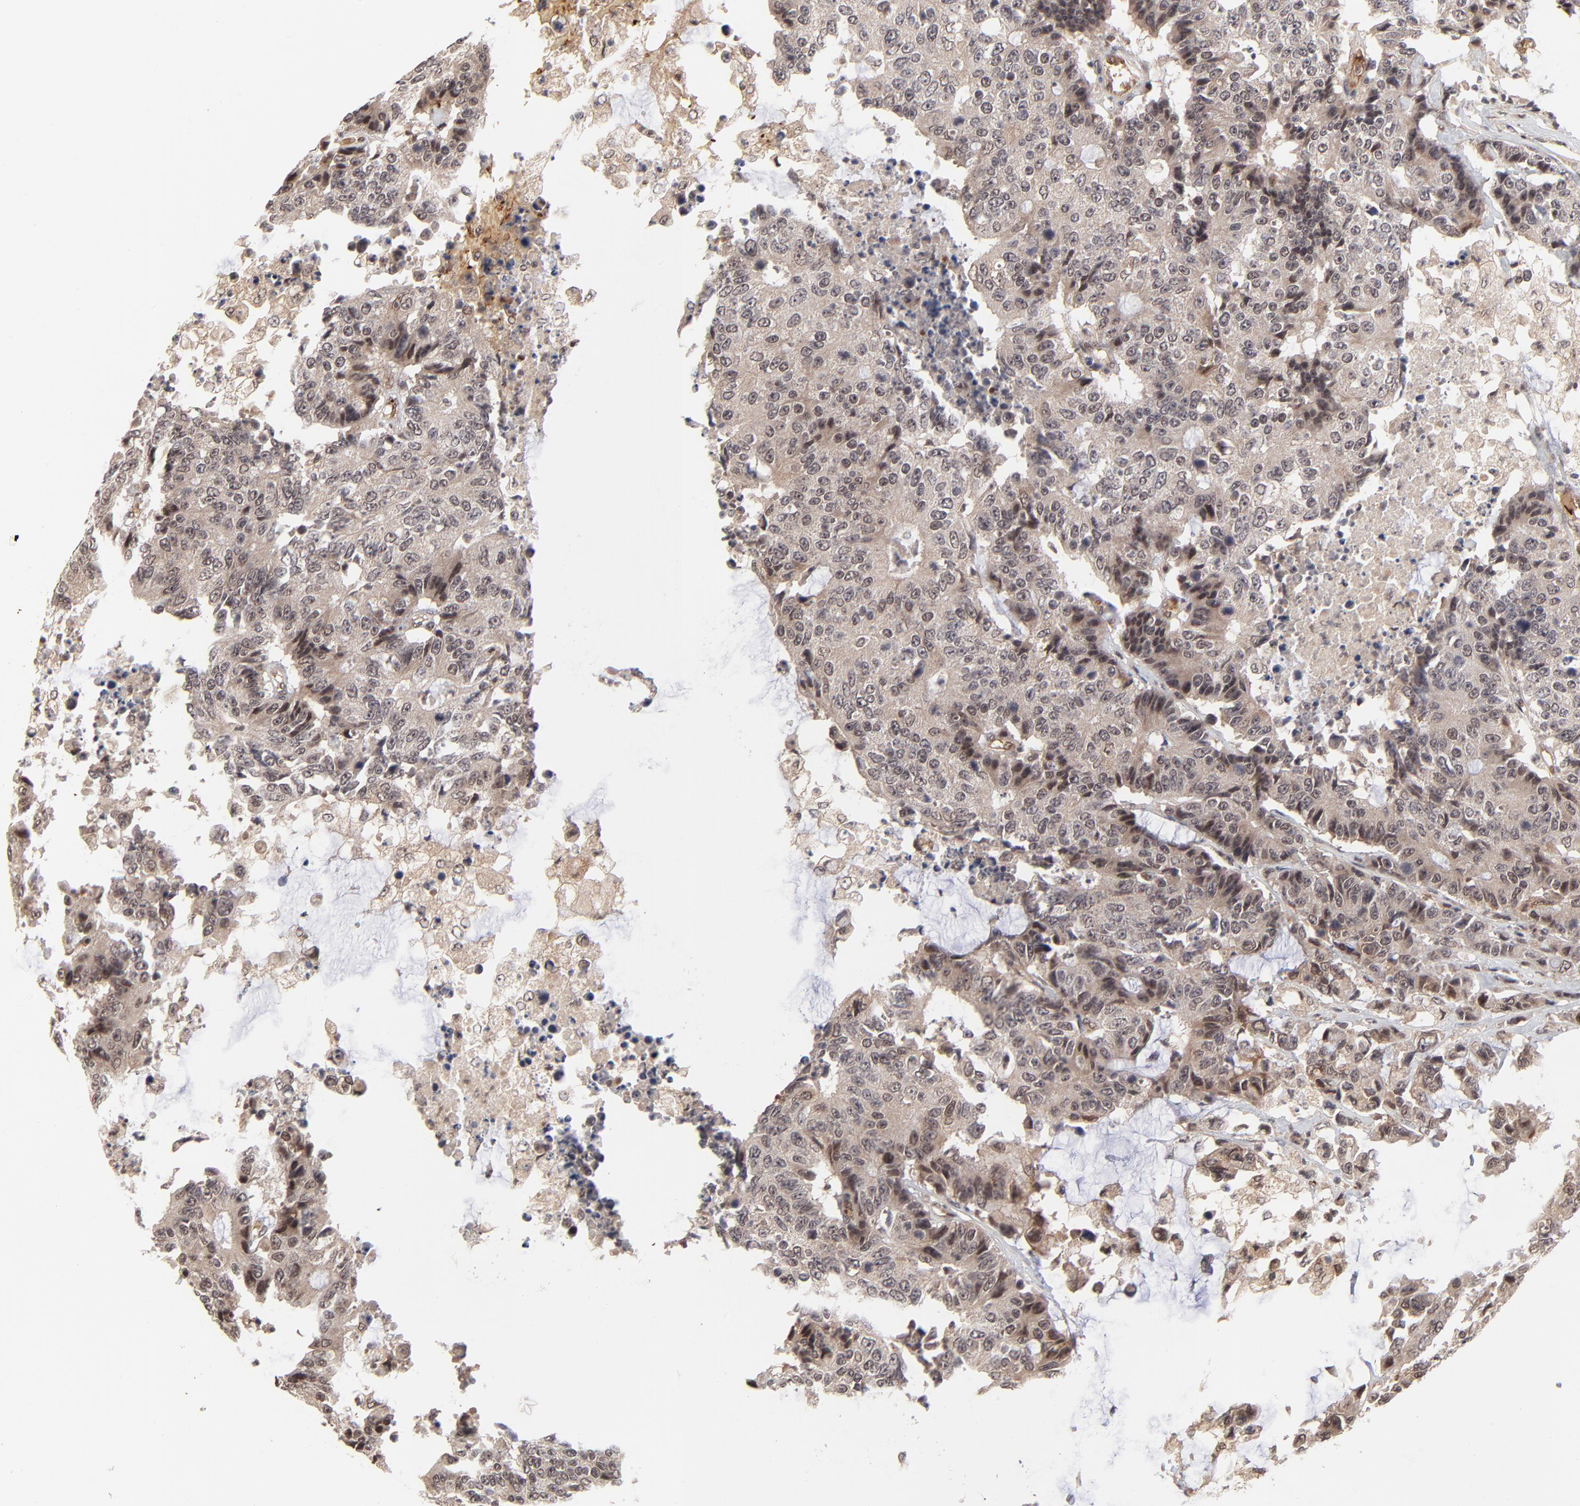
{"staining": {"intensity": "weak", "quantity": ">75%", "location": "cytoplasmic/membranous,nuclear"}, "tissue": "colorectal cancer", "cell_type": "Tumor cells", "image_type": "cancer", "snomed": [{"axis": "morphology", "description": "Adenocarcinoma, NOS"}, {"axis": "topography", "description": "Colon"}], "caption": "An immunohistochemistry histopathology image of neoplastic tissue is shown. Protein staining in brown highlights weak cytoplasmic/membranous and nuclear positivity in colorectal adenocarcinoma within tumor cells. The protein is stained brown, and the nuclei are stained in blue (DAB IHC with brightfield microscopy, high magnification).", "gene": "CASP10", "patient": {"sex": "female", "age": 86}}